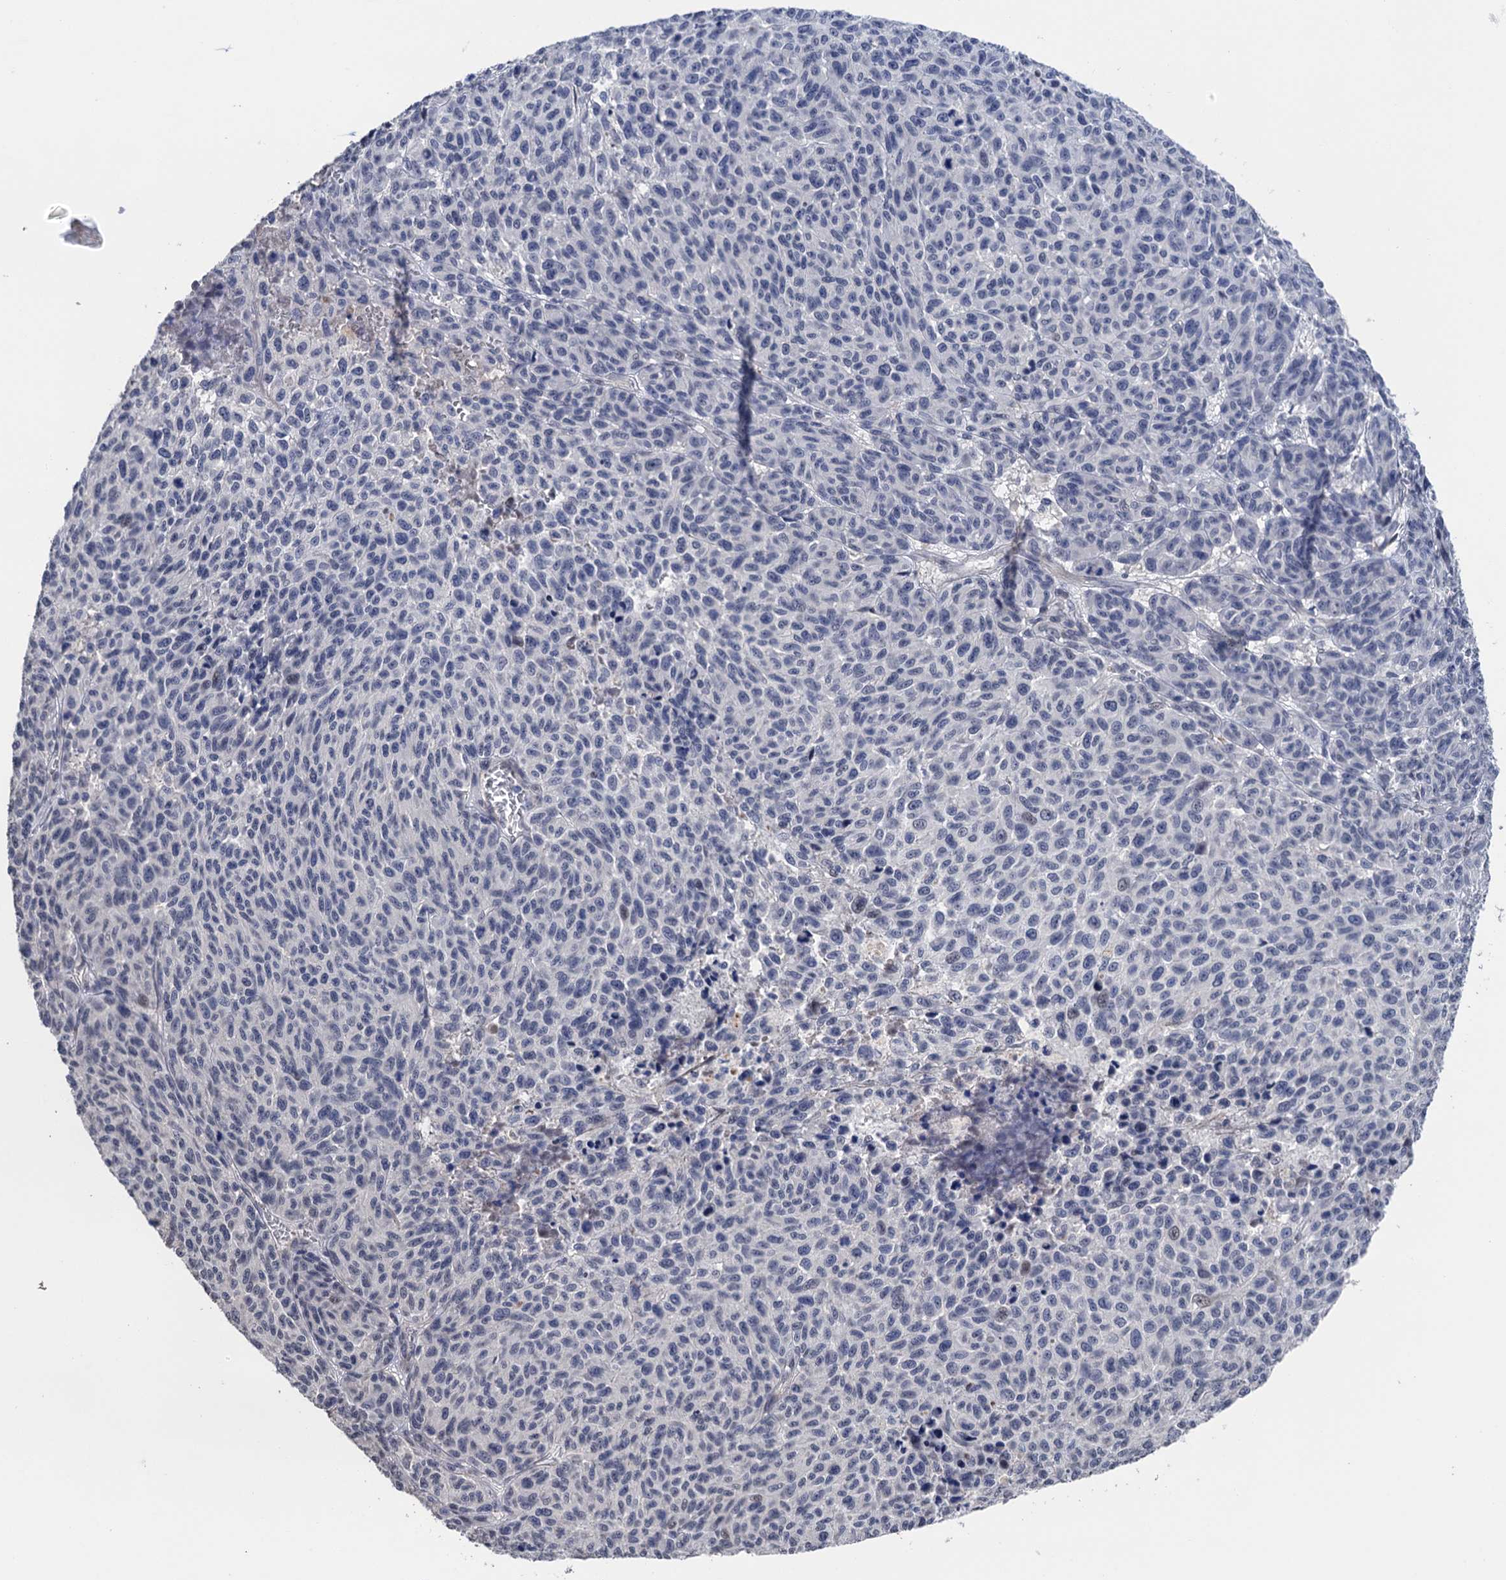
{"staining": {"intensity": "negative", "quantity": "none", "location": "none"}, "tissue": "melanoma", "cell_type": "Tumor cells", "image_type": "cancer", "snomed": [{"axis": "morphology", "description": "Malignant melanoma, NOS"}, {"axis": "topography", "description": "Skin"}], "caption": "High power microscopy micrograph of an IHC photomicrograph of melanoma, revealing no significant expression in tumor cells.", "gene": "ART5", "patient": {"sex": "male", "age": 49}}